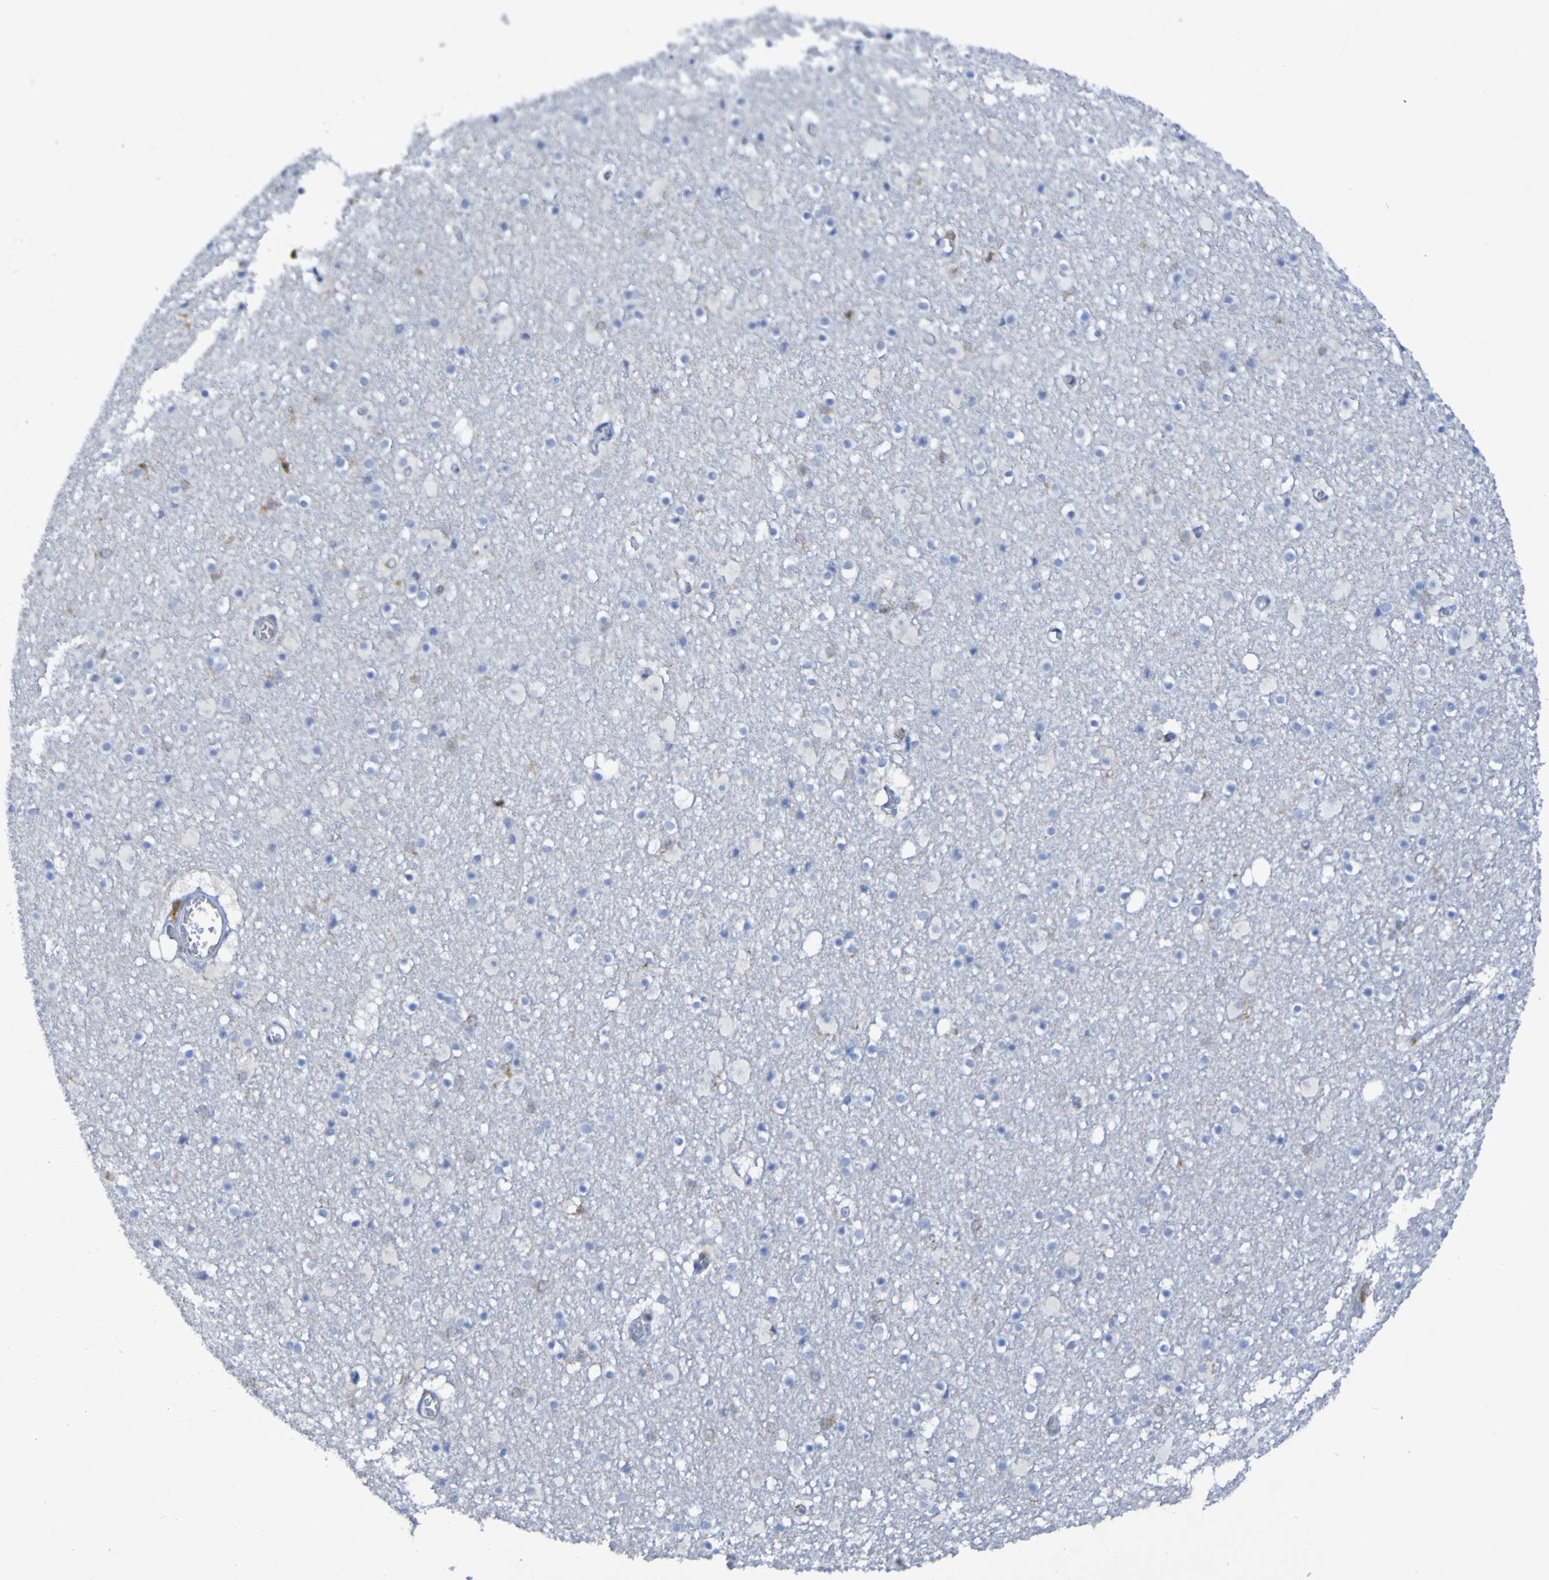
{"staining": {"intensity": "weak", "quantity": "<25%", "location": "cytoplasmic/membranous"}, "tissue": "caudate", "cell_type": "Glial cells", "image_type": "normal", "snomed": [{"axis": "morphology", "description": "Normal tissue, NOS"}, {"axis": "topography", "description": "Lateral ventricle wall"}], "caption": "IHC histopathology image of normal caudate stained for a protein (brown), which demonstrates no staining in glial cells. (DAB (3,3'-diaminobenzidine) IHC visualized using brightfield microscopy, high magnification).", "gene": "MPPE1", "patient": {"sex": "male", "age": 45}}